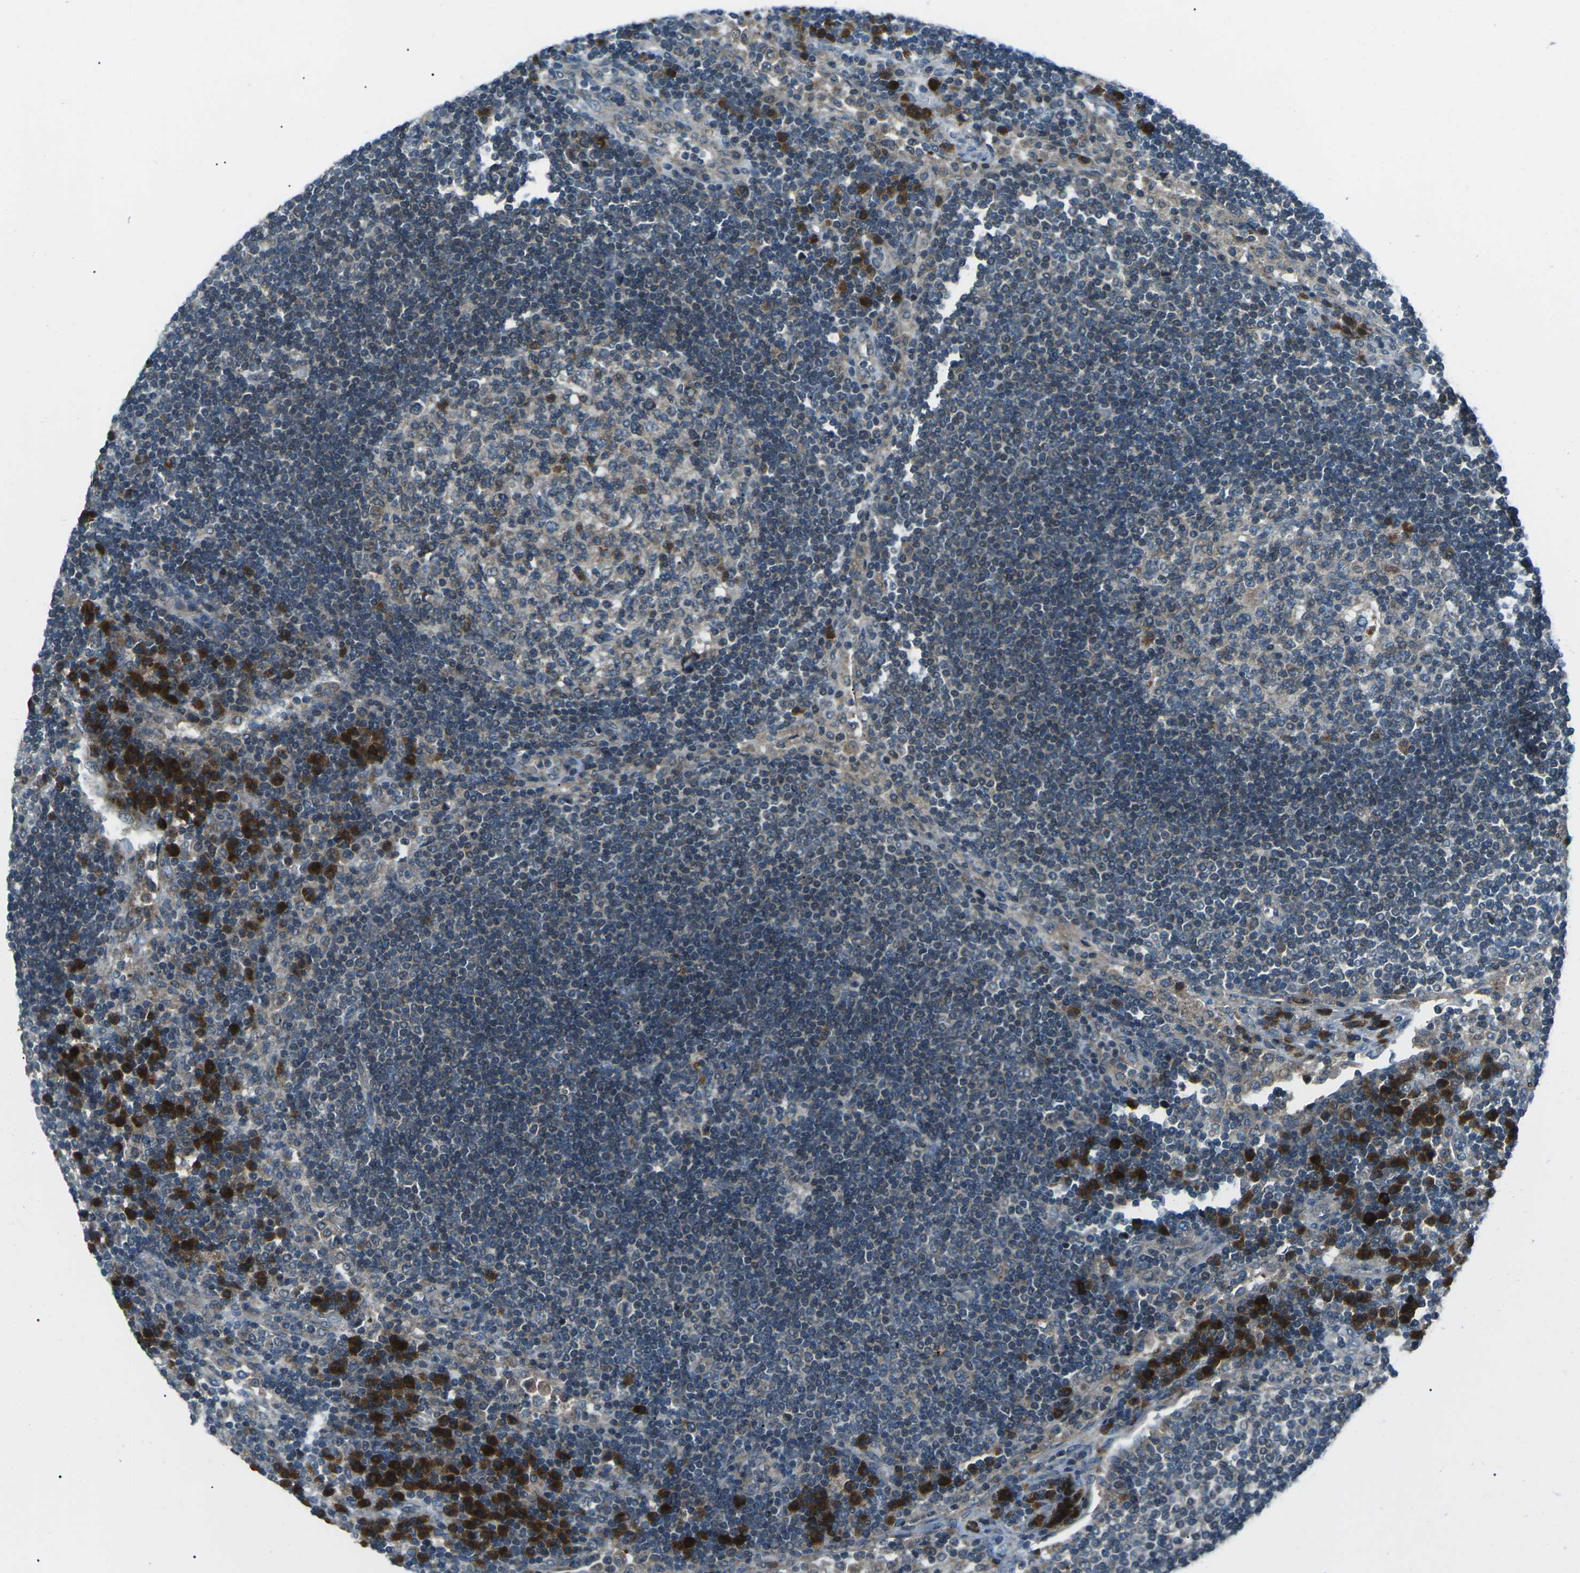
{"staining": {"intensity": "weak", "quantity": "25%-75%", "location": "cytoplasmic/membranous"}, "tissue": "lymph node", "cell_type": "Germinal center cells", "image_type": "normal", "snomed": [{"axis": "morphology", "description": "Normal tissue, NOS"}, {"axis": "topography", "description": "Lymph node"}], "caption": "A high-resolution micrograph shows immunohistochemistry (IHC) staining of benign lymph node, which displays weak cytoplasmic/membranous positivity in approximately 25%-75% of germinal center cells.", "gene": "CDK16", "patient": {"sex": "female", "age": 53}}